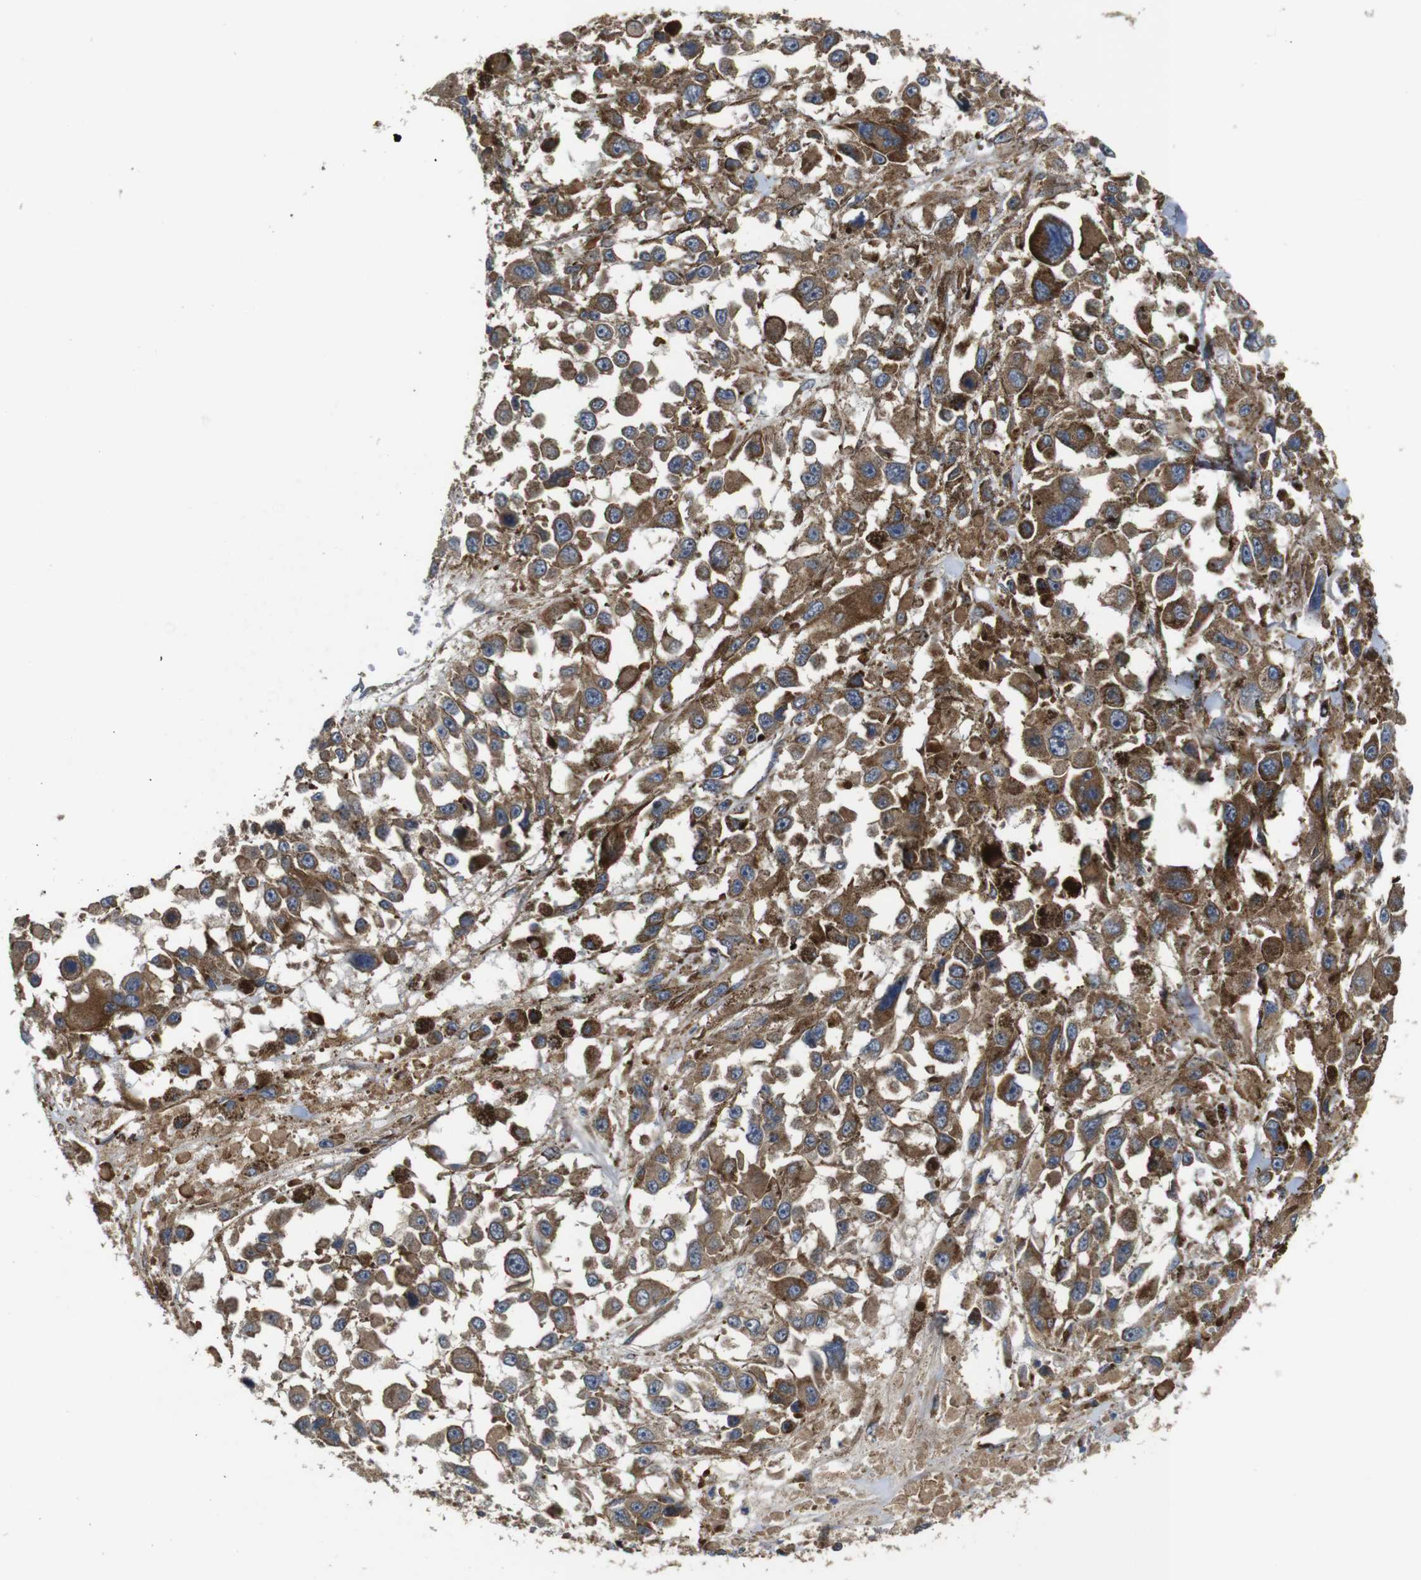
{"staining": {"intensity": "moderate", "quantity": ">75%", "location": "cytoplasmic/membranous"}, "tissue": "melanoma", "cell_type": "Tumor cells", "image_type": "cancer", "snomed": [{"axis": "morphology", "description": "Malignant melanoma, Metastatic site"}, {"axis": "topography", "description": "Lymph node"}], "caption": "High-power microscopy captured an IHC photomicrograph of melanoma, revealing moderate cytoplasmic/membranous expression in approximately >75% of tumor cells.", "gene": "UBE2G2", "patient": {"sex": "male", "age": 59}}